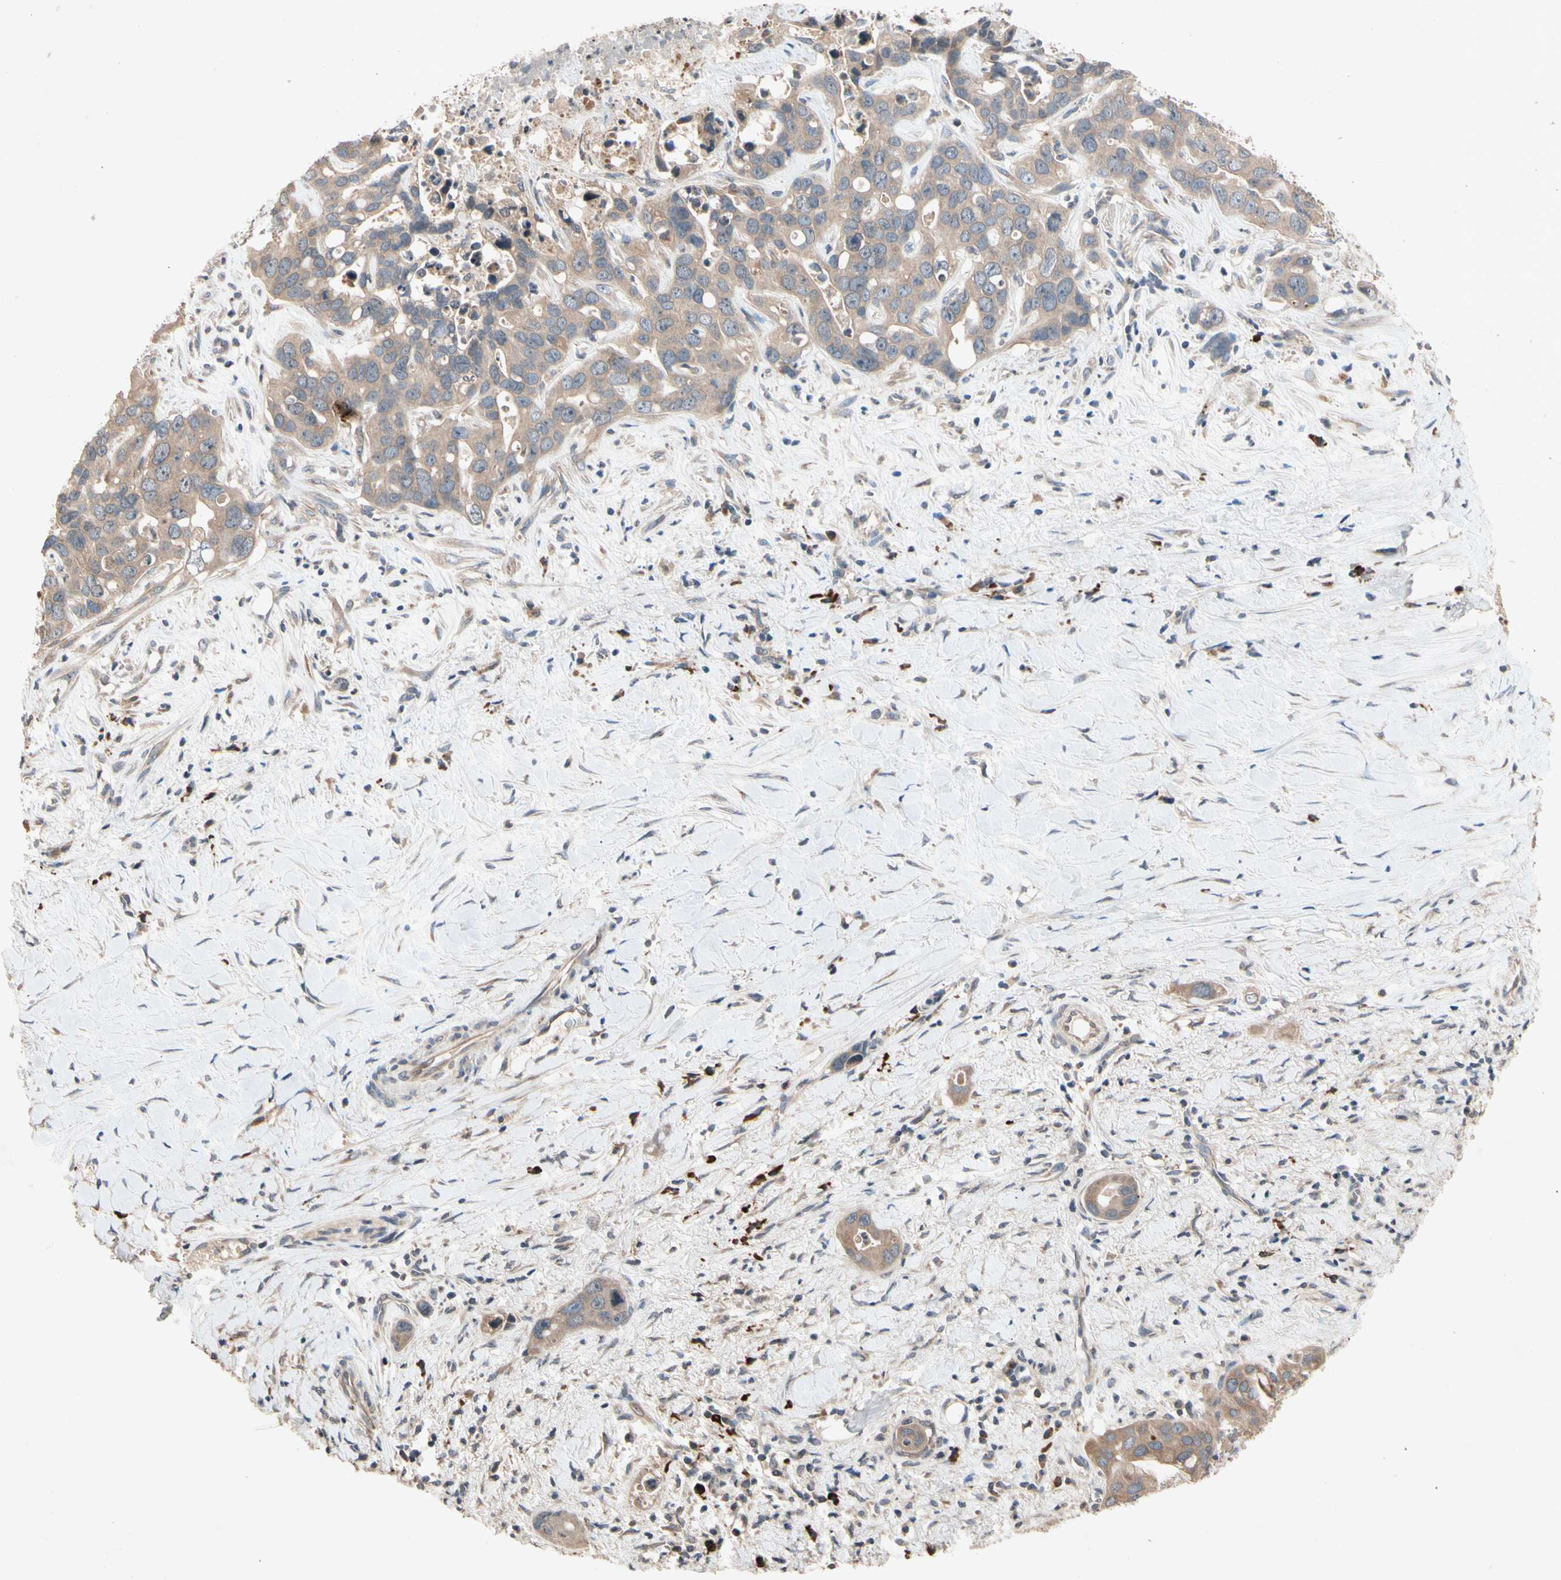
{"staining": {"intensity": "moderate", "quantity": ">75%", "location": "cytoplasmic/membranous"}, "tissue": "liver cancer", "cell_type": "Tumor cells", "image_type": "cancer", "snomed": [{"axis": "morphology", "description": "Cholangiocarcinoma"}, {"axis": "topography", "description": "Liver"}], "caption": "Immunohistochemistry micrograph of human liver cancer (cholangiocarcinoma) stained for a protein (brown), which displays medium levels of moderate cytoplasmic/membranous staining in about >75% of tumor cells.", "gene": "PRDX4", "patient": {"sex": "female", "age": 65}}